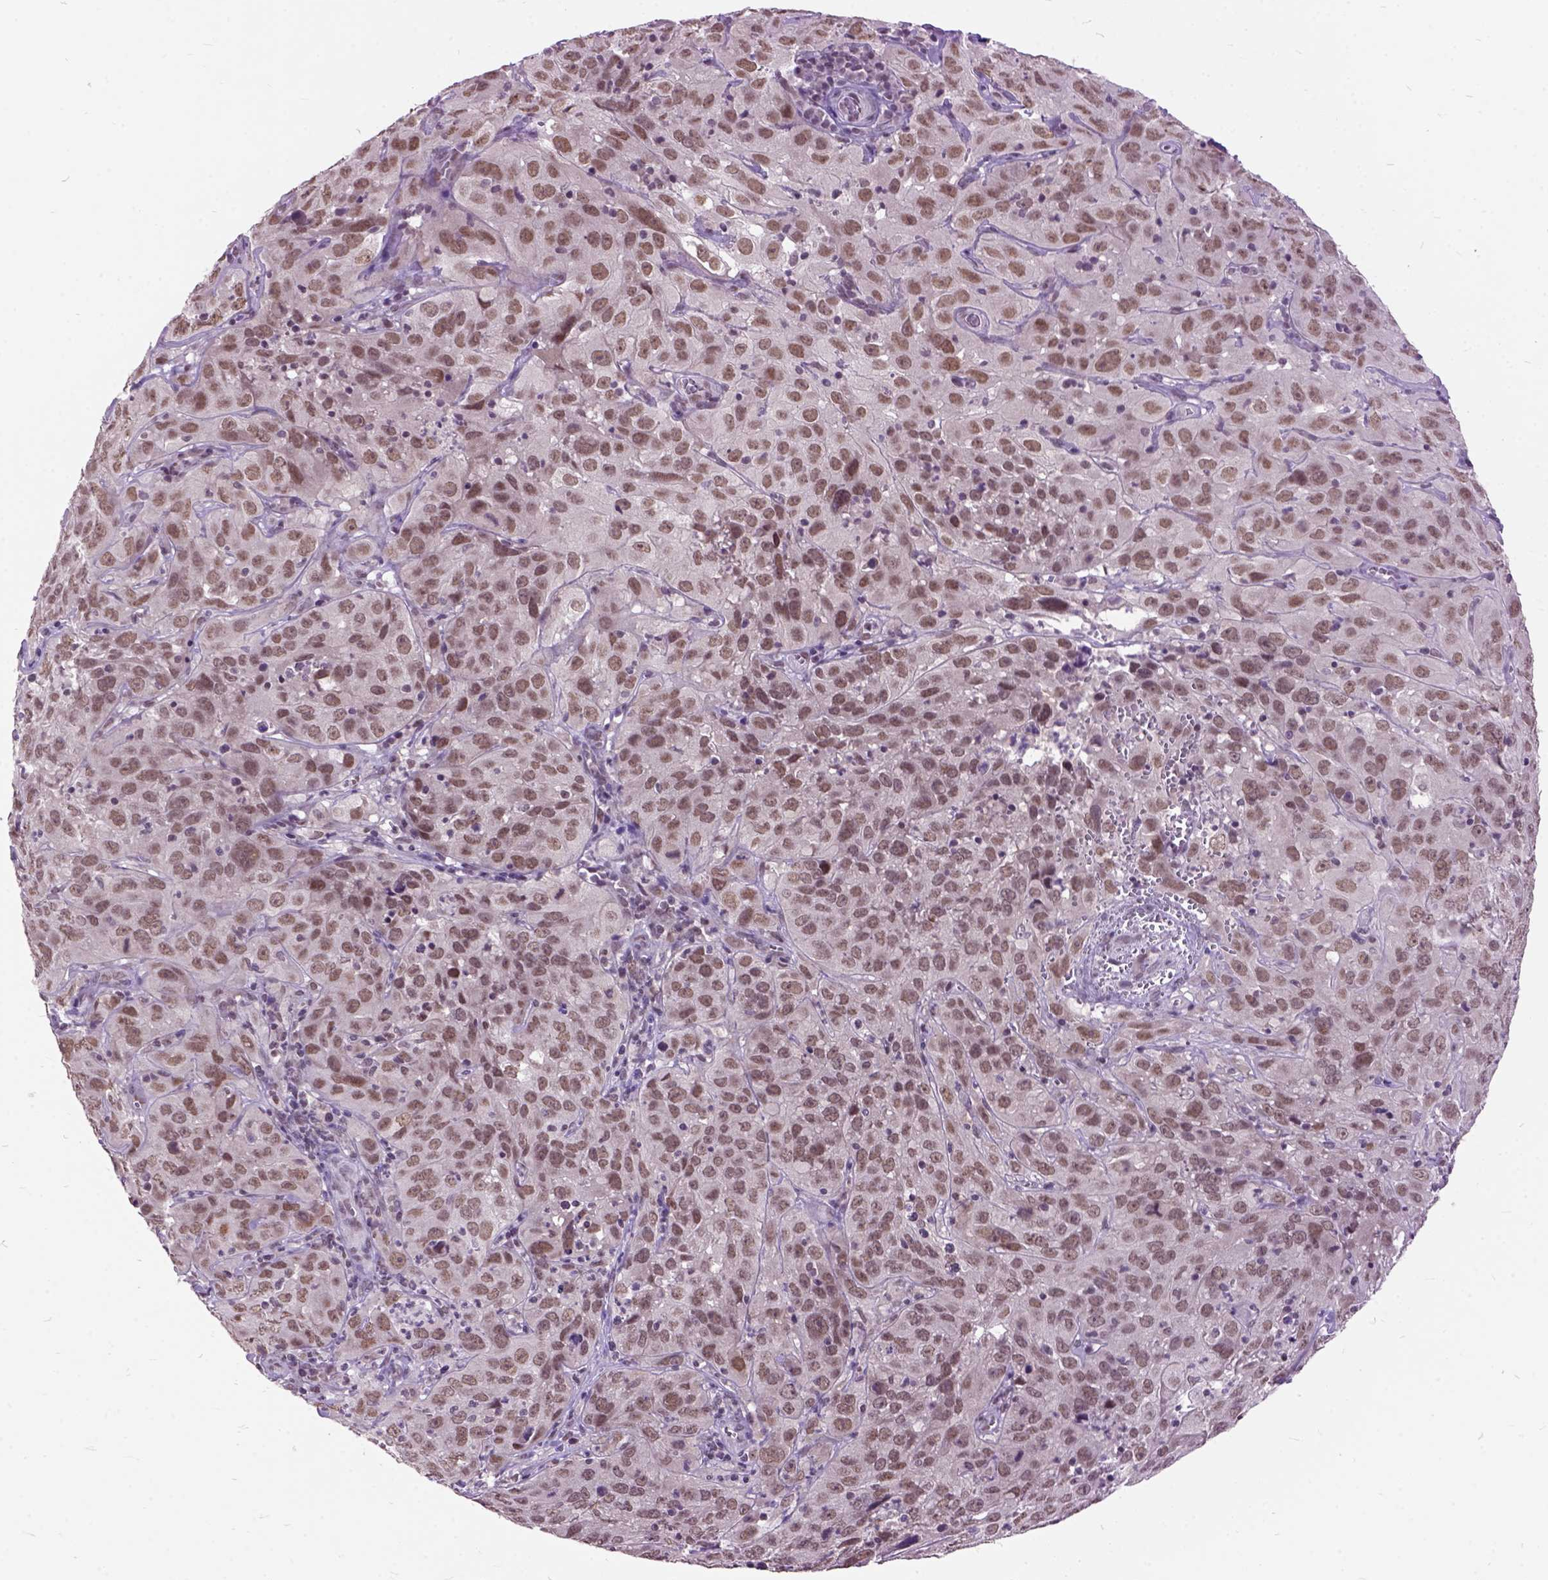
{"staining": {"intensity": "moderate", "quantity": ">75%", "location": "nuclear"}, "tissue": "cervical cancer", "cell_type": "Tumor cells", "image_type": "cancer", "snomed": [{"axis": "morphology", "description": "Squamous cell carcinoma, NOS"}, {"axis": "topography", "description": "Cervix"}], "caption": "Squamous cell carcinoma (cervical) was stained to show a protein in brown. There is medium levels of moderate nuclear expression in about >75% of tumor cells.", "gene": "ORC5", "patient": {"sex": "female", "age": 32}}